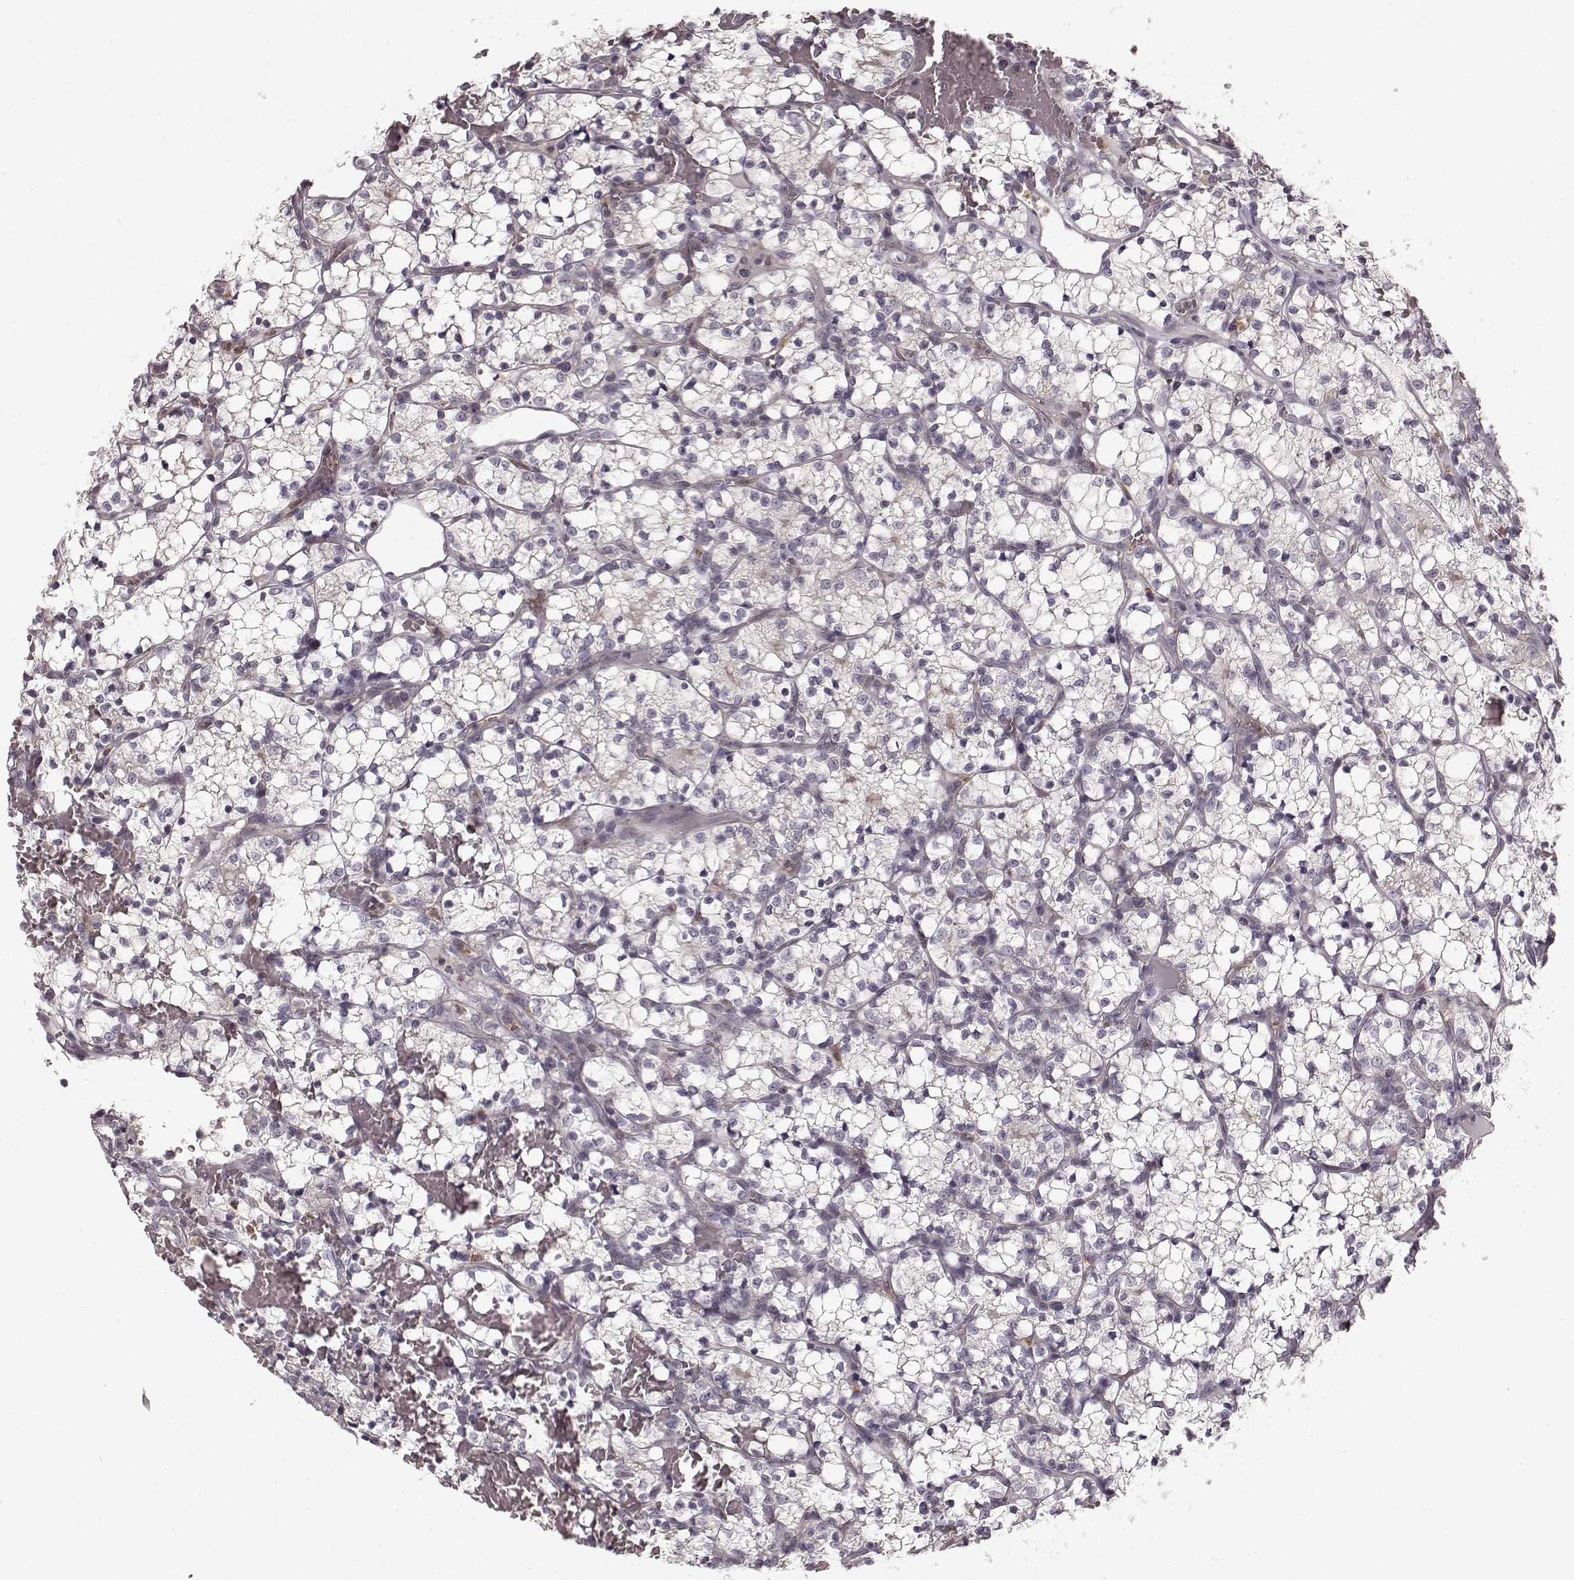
{"staining": {"intensity": "negative", "quantity": "none", "location": "none"}, "tissue": "renal cancer", "cell_type": "Tumor cells", "image_type": "cancer", "snomed": [{"axis": "morphology", "description": "Adenocarcinoma, NOS"}, {"axis": "topography", "description": "Kidney"}], "caption": "Micrograph shows no protein staining in tumor cells of renal cancer tissue.", "gene": "CHIT1", "patient": {"sex": "female", "age": 69}}